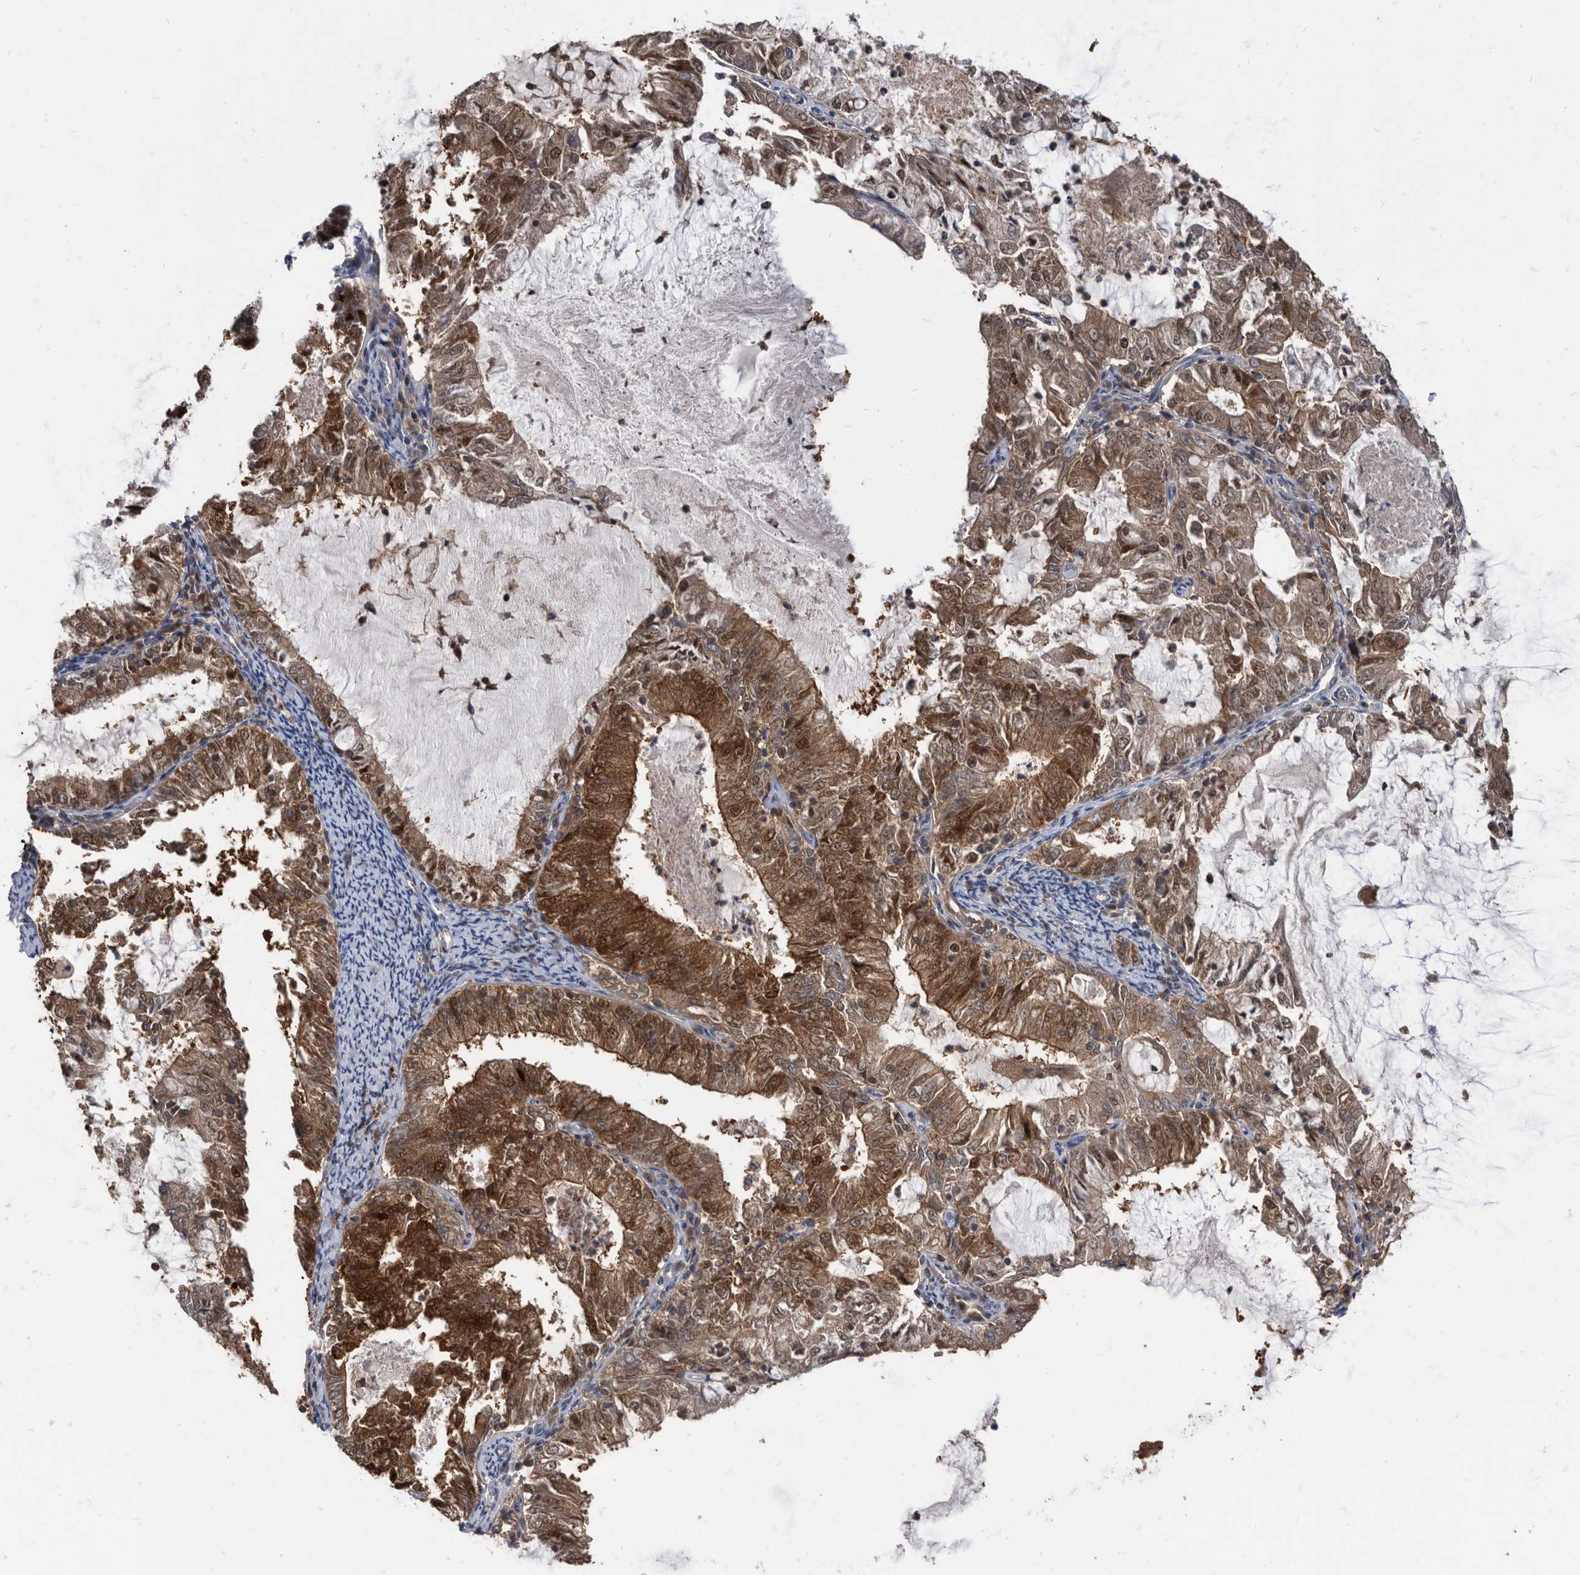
{"staining": {"intensity": "strong", "quantity": "25%-75%", "location": "cytoplasmic/membranous,nuclear"}, "tissue": "endometrial cancer", "cell_type": "Tumor cells", "image_type": "cancer", "snomed": [{"axis": "morphology", "description": "Adenocarcinoma, NOS"}, {"axis": "topography", "description": "Endometrium"}], "caption": "A high amount of strong cytoplasmic/membranous and nuclear positivity is seen in approximately 25%-75% of tumor cells in endometrial cancer tissue.", "gene": "APEH", "patient": {"sex": "female", "age": 57}}